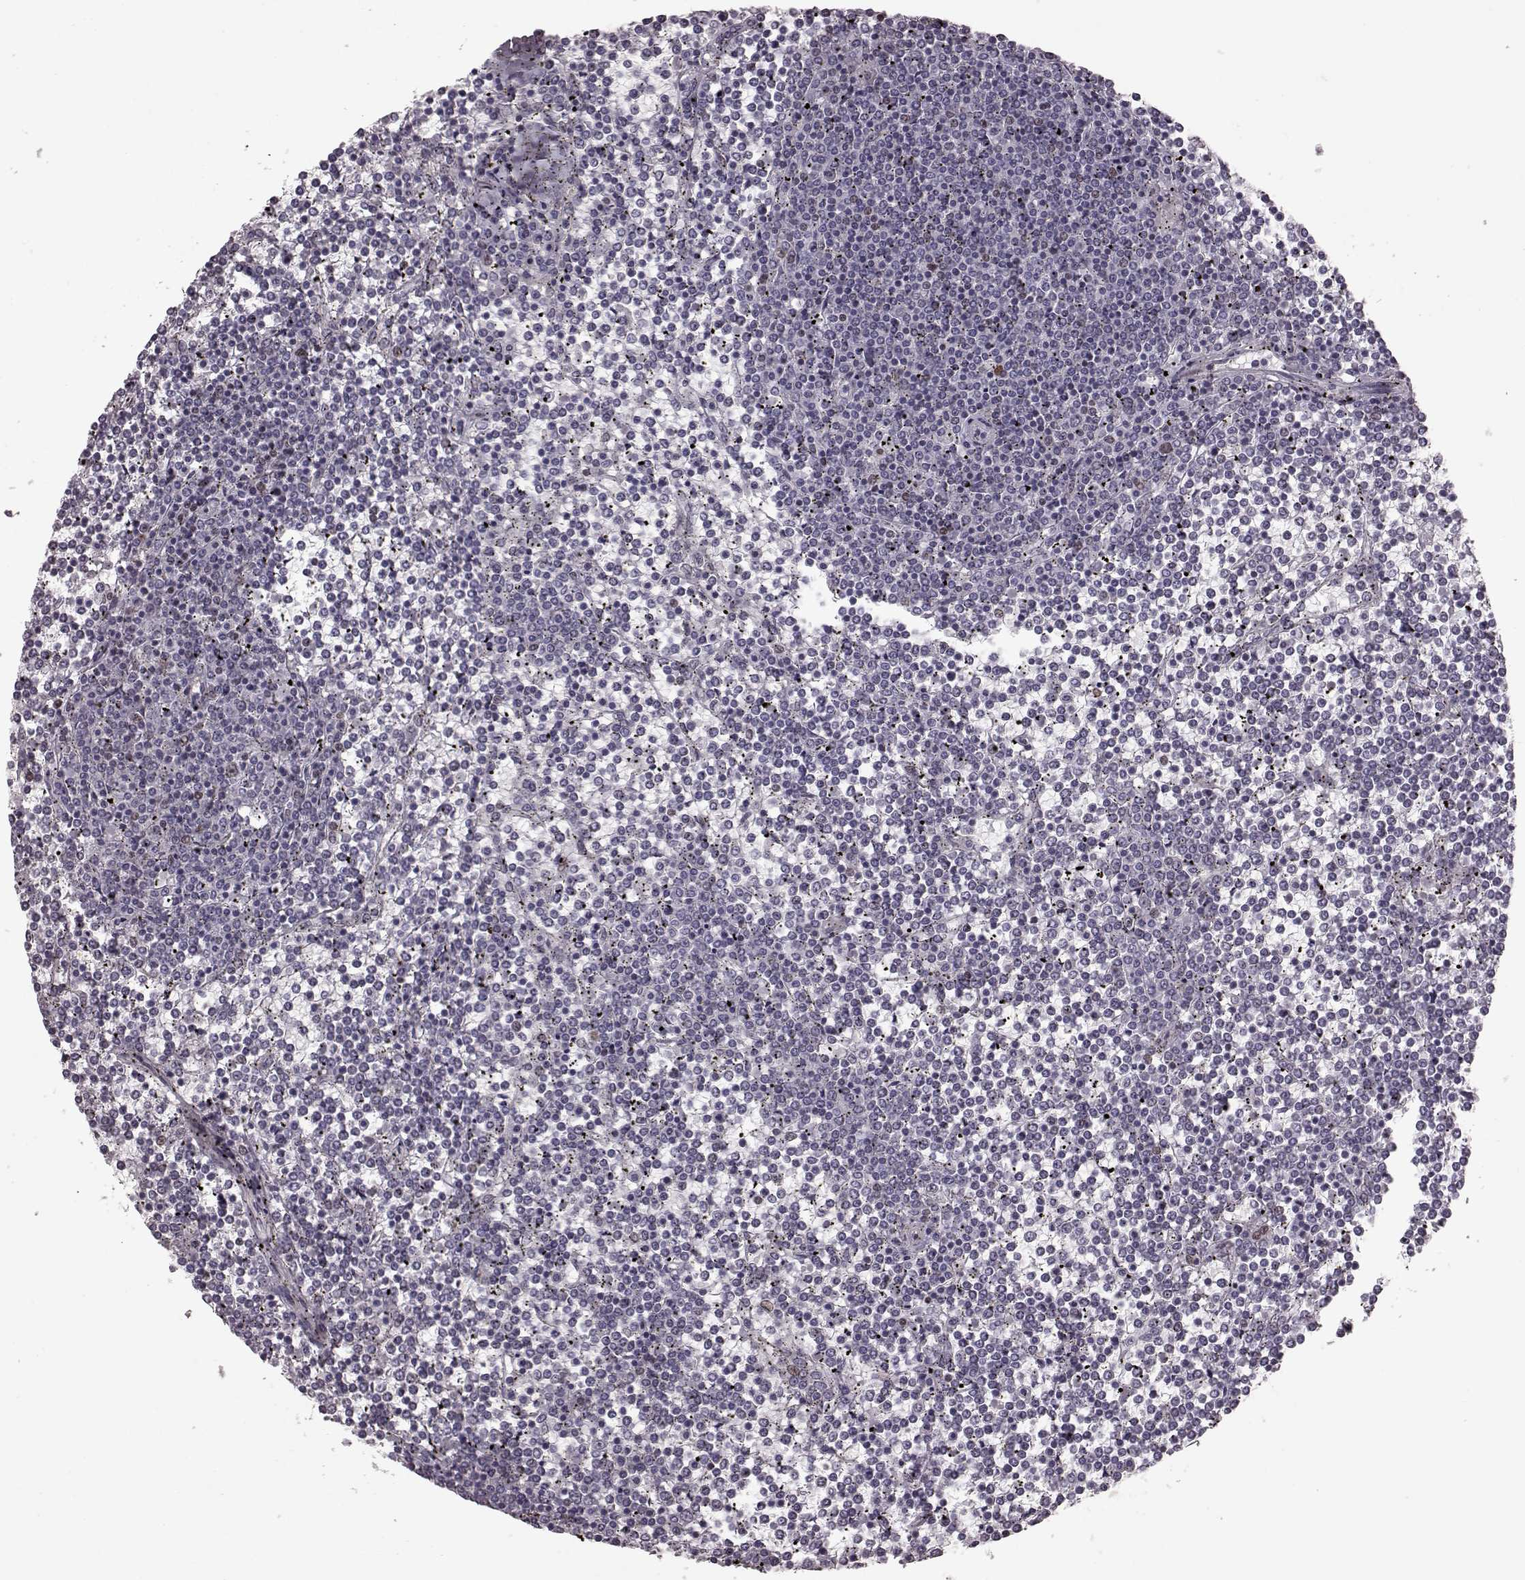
{"staining": {"intensity": "negative", "quantity": "none", "location": "none"}, "tissue": "lymphoma", "cell_type": "Tumor cells", "image_type": "cancer", "snomed": [{"axis": "morphology", "description": "Malignant lymphoma, non-Hodgkin's type, Low grade"}, {"axis": "topography", "description": "Spleen"}], "caption": "DAB immunohistochemical staining of lymphoma demonstrates no significant staining in tumor cells. Nuclei are stained in blue.", "gene": "NR2C1", "patient": {"sex": "female", "age": 19}}